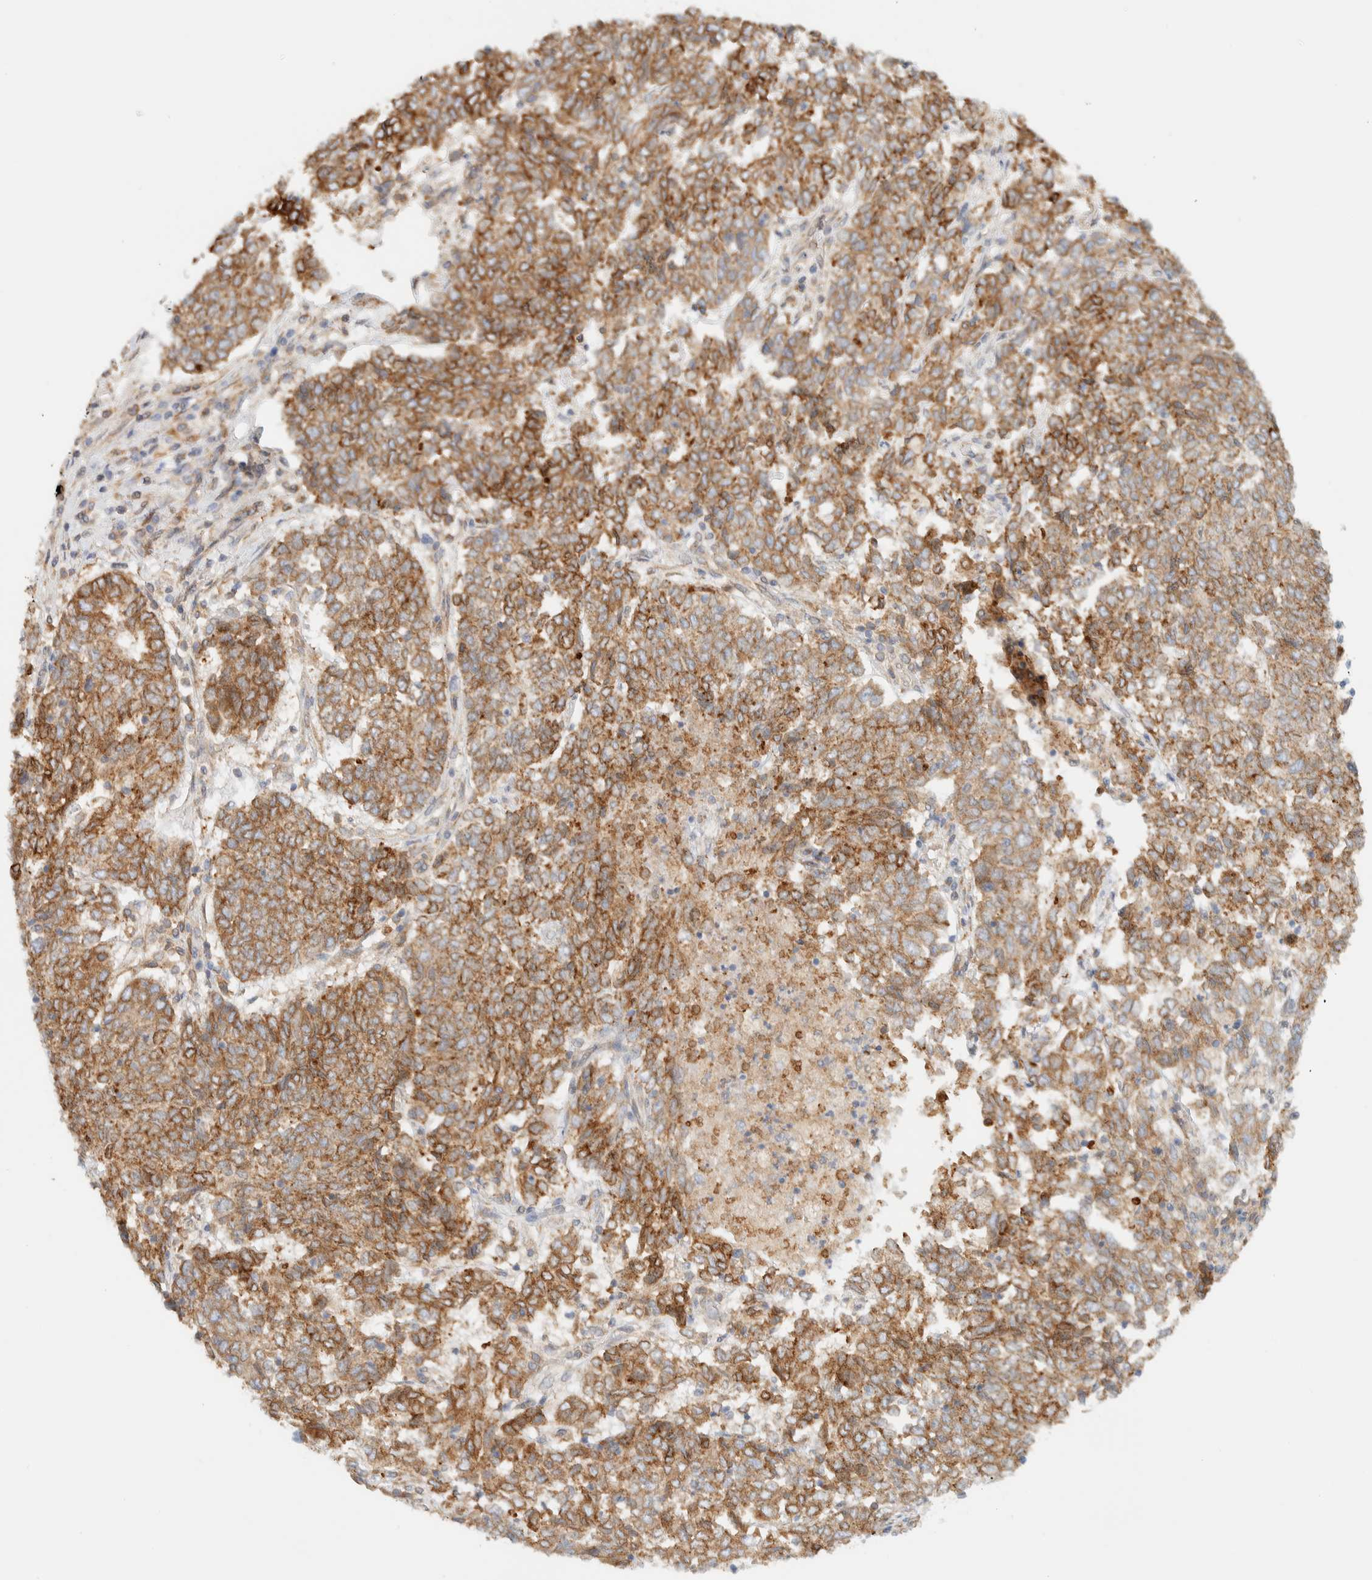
{"staining": {"intensity": "moderate", "quantity": ">75%", "location": "cytoplasmic/membranous"}, "tissue": "endometrial cancer", "cell_type": "Tumor cells", "image_type": "cancer", "snomed": [{"axis": "morphology", "description": "Adenocarcinoma, NOS"}, {"axis": "topography", "description": "Endometrium"}], "caption": "Immunohistochemical staining of human endometrial cancer shows medium levels of moderate cytoplasmic/membranous protein expression in approximately >75% of tumor cells.", "gene": "NT5C", "patient": {"sex": "female", "age": 80}}